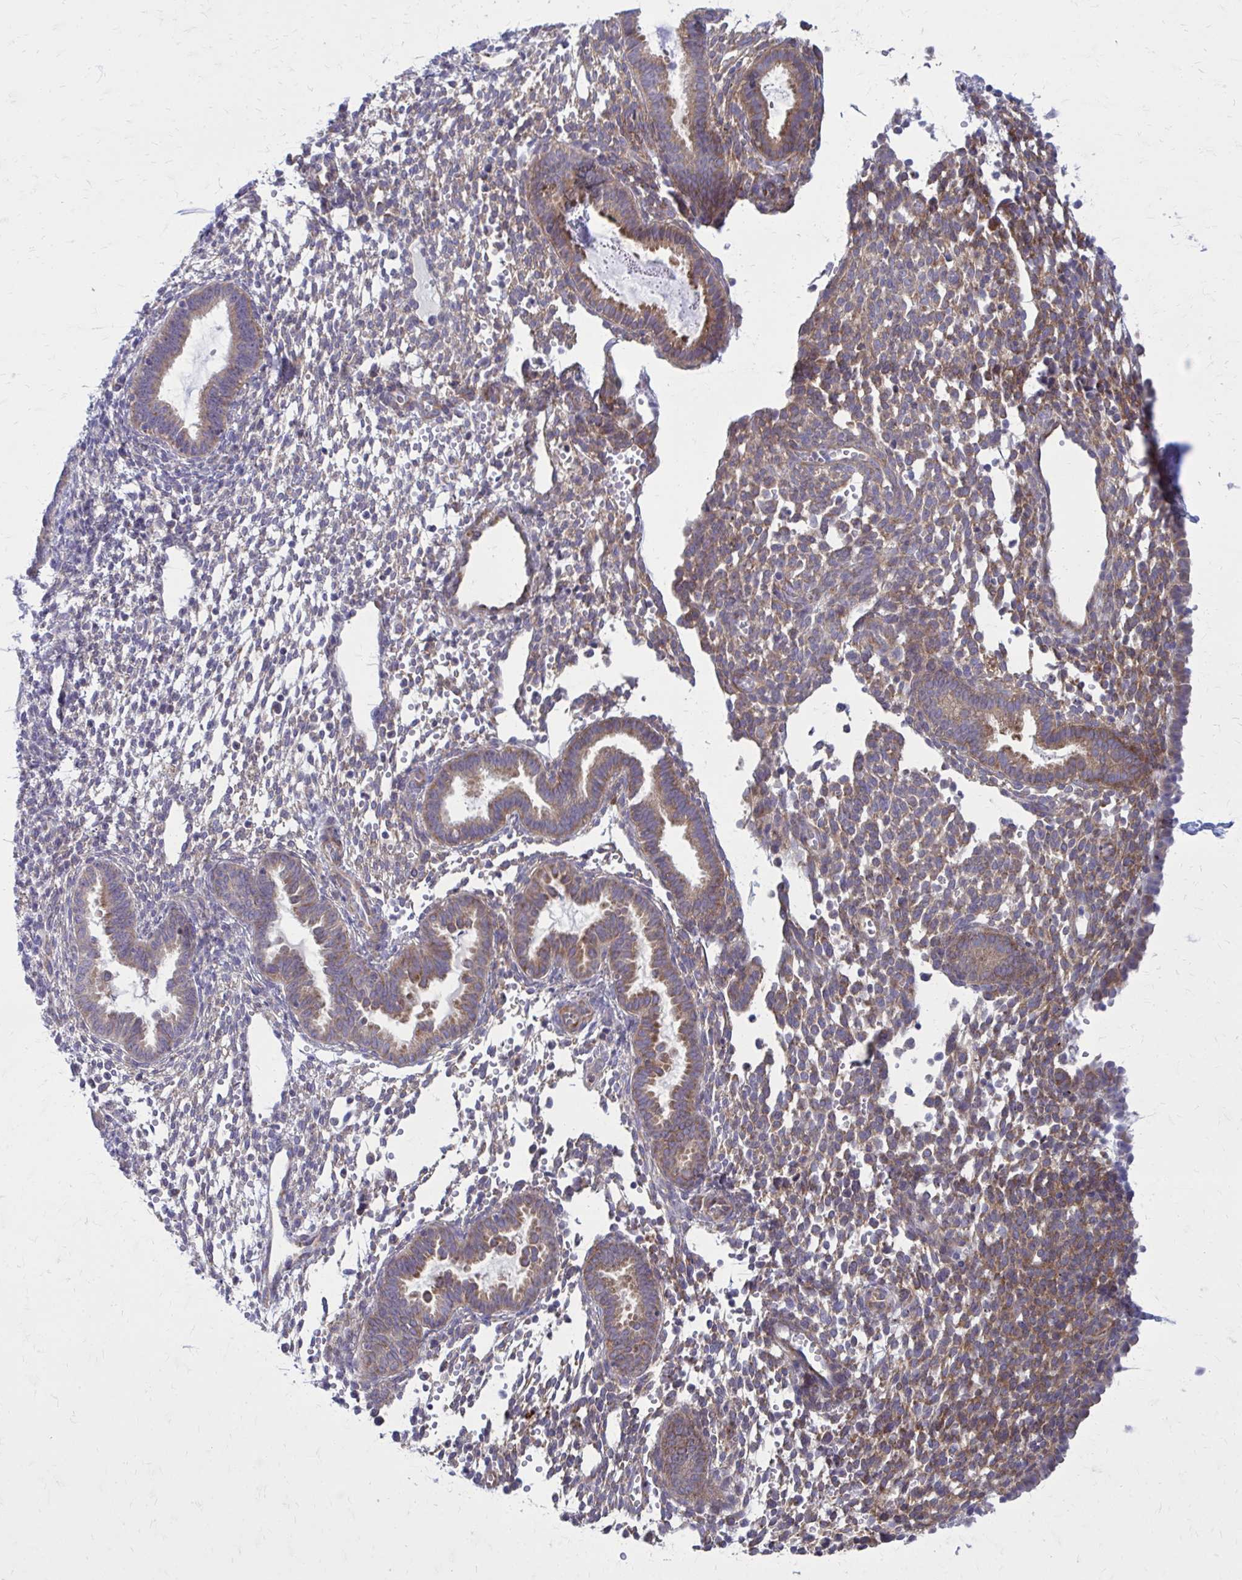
{"staining": {"intensity": "moderate", "quantity": "<25%", "location": "cytoplasmic/membranous"}, "tissue": "endometrium", "cell_type": "Cells in endometrial stroma", "image_type": "normal", "snomed": [{"axis": "morphology", "description": "Normal tissue, NOS"}, {"axis": "topography", "description": "Endometrium"}], "caption": "The micrograph exhibits immunohistochemical staining of benign endometrium. There is moderate cytoplasmic/membranous expression is present in approximately <25% of cells in endometrial stroma. (DAB (3,3'-diaminobenzidine) IHC with brightfield microscopy, high magnification).", "gene": "GIGYF2", "patient": {"sex": "female", "age": 36}}